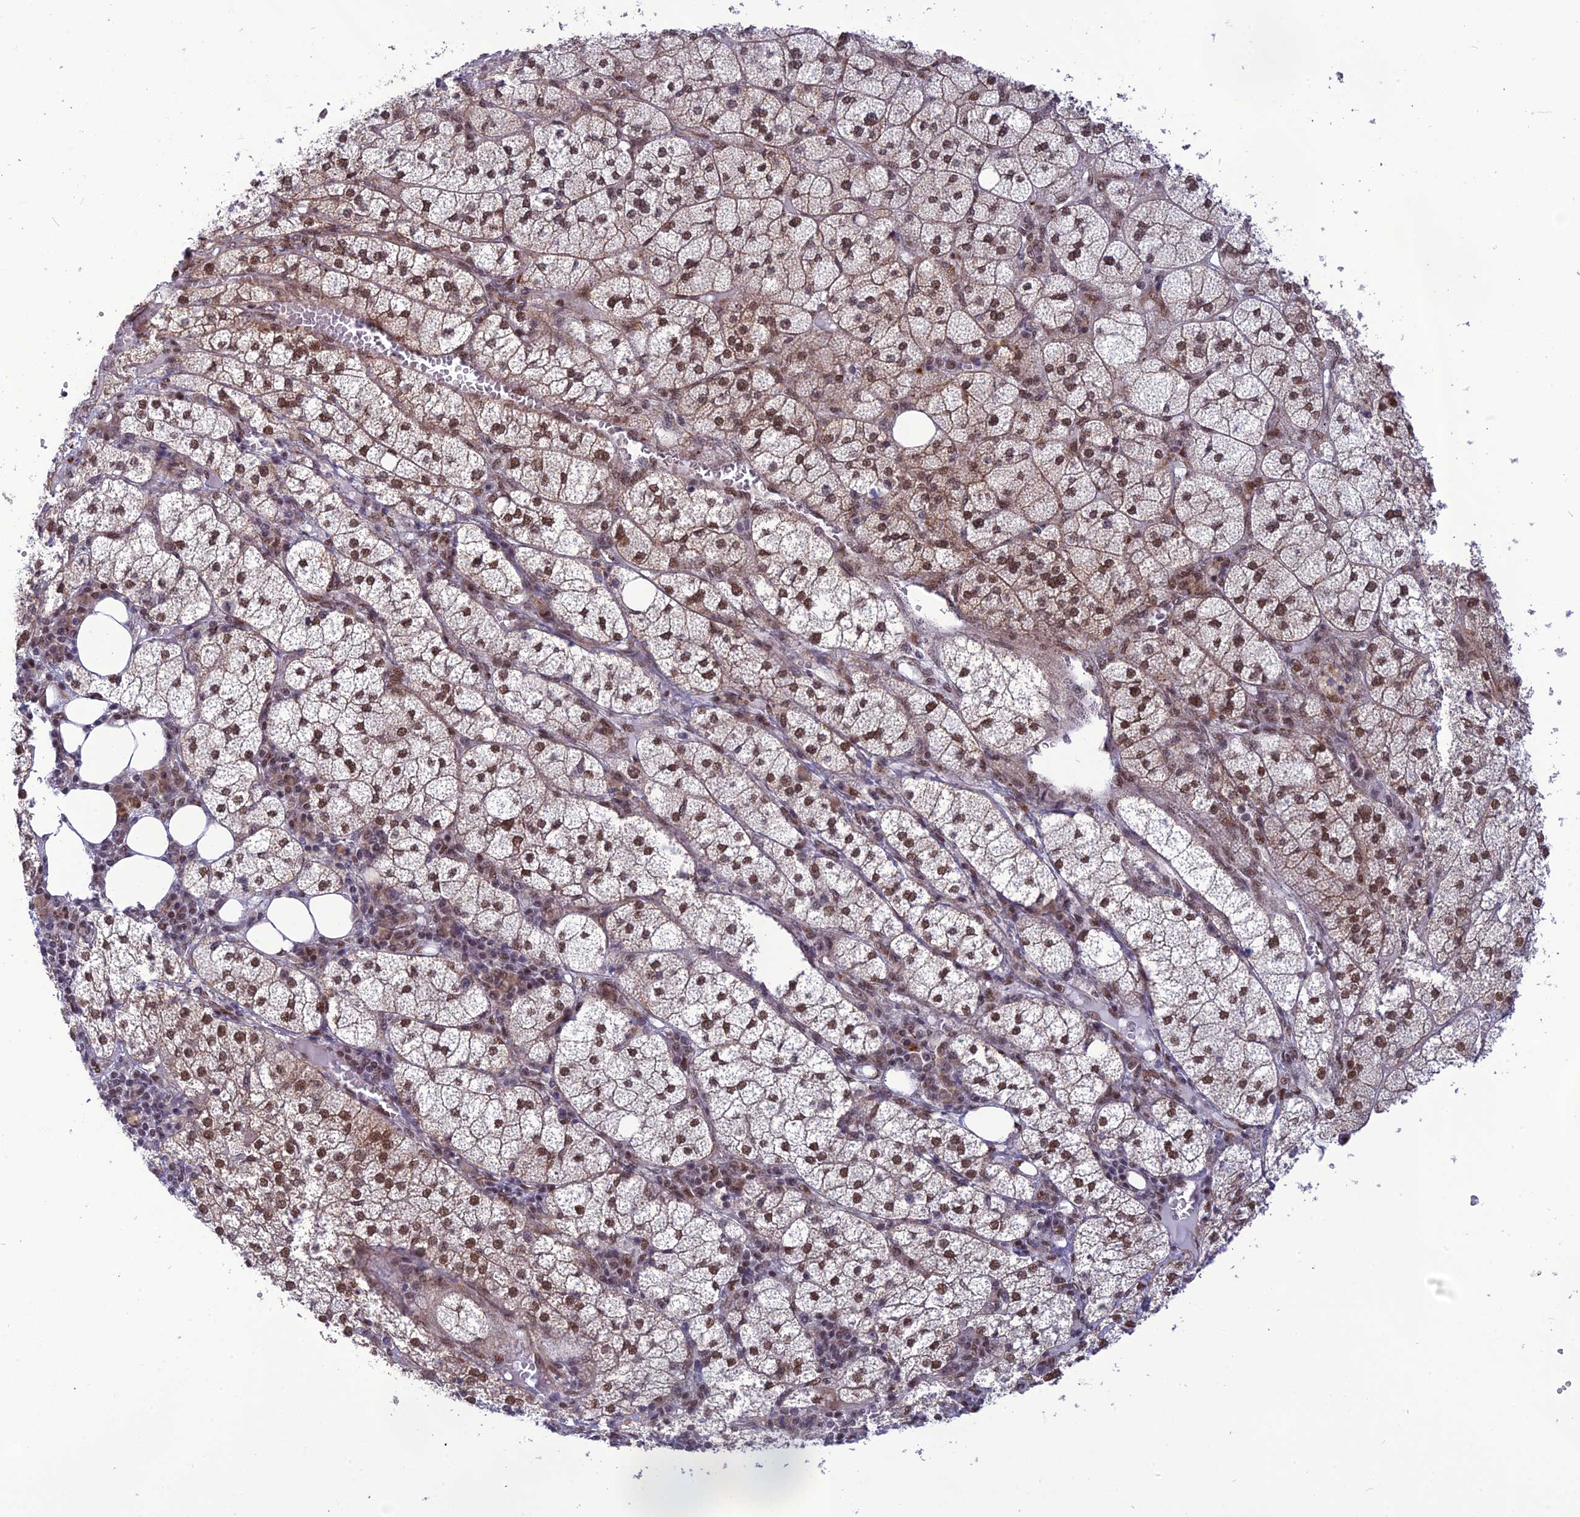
{"staining": {"intensity": "strong", "quantity": "25%-75%", "location": "cytoplasmic/membranous,nuclear"}, "tissue": "adrenal gland", "cell_type": "Glandular cells", "image_type": "normal", "snomed": [{"axis": "morphology", "description": "Normal tissue, NOS"}, {"axis": "topography", "description": "Adrenal gland"}], "caption": "The image exhibits immunohistochemical staining of benign adrenal gland. There is strong cytoplasmic/membranous,nuclear expression is seen in about 25%-75% of glandular cells.", "gene": "RTRAF", "patient": {"sex": "female", "age": 61}}